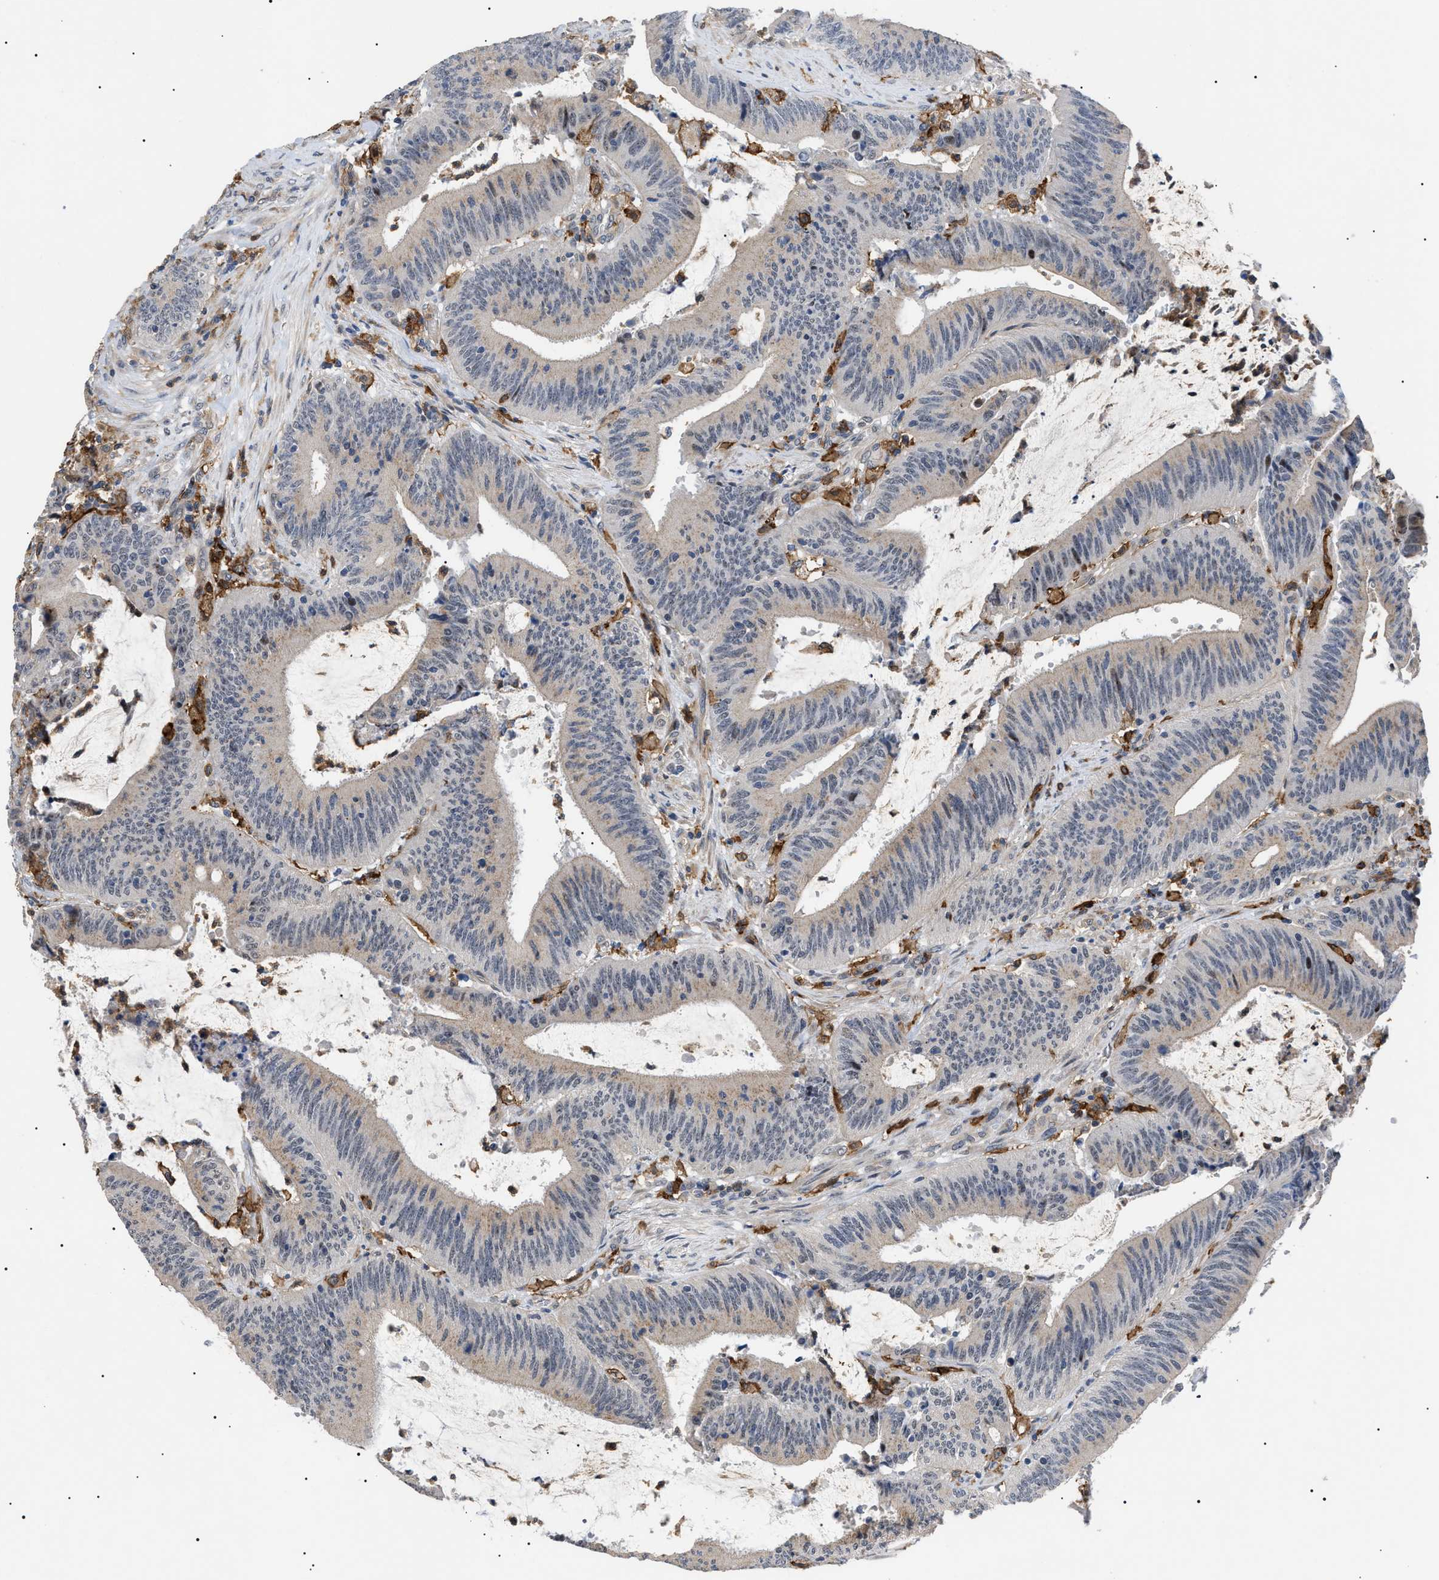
{"staining": {"intensity": "weak", "quantity": "25%-75%", "location": "cytoplasmic/membranous"}, "tissue": "colorectal cancer", "cell_type": "Tumor cells", "image_type": "cancer", "snomed": [{"axis": "morphology", "description": "Normal tissue, NOS"}, {"axis": "morphology", "description": "Adenocarcinoma, NOS"}, {"axis": "topography", "description": "Rectum"}], "caption": "Protein expression analysis of colorectal adenocarcinoma demonstrates weak cytoplasmic/membranous staining in about 25%-75% of tumor cells.", "gene": "CD300A", "patient": {"sex": "female", "age": 66}}